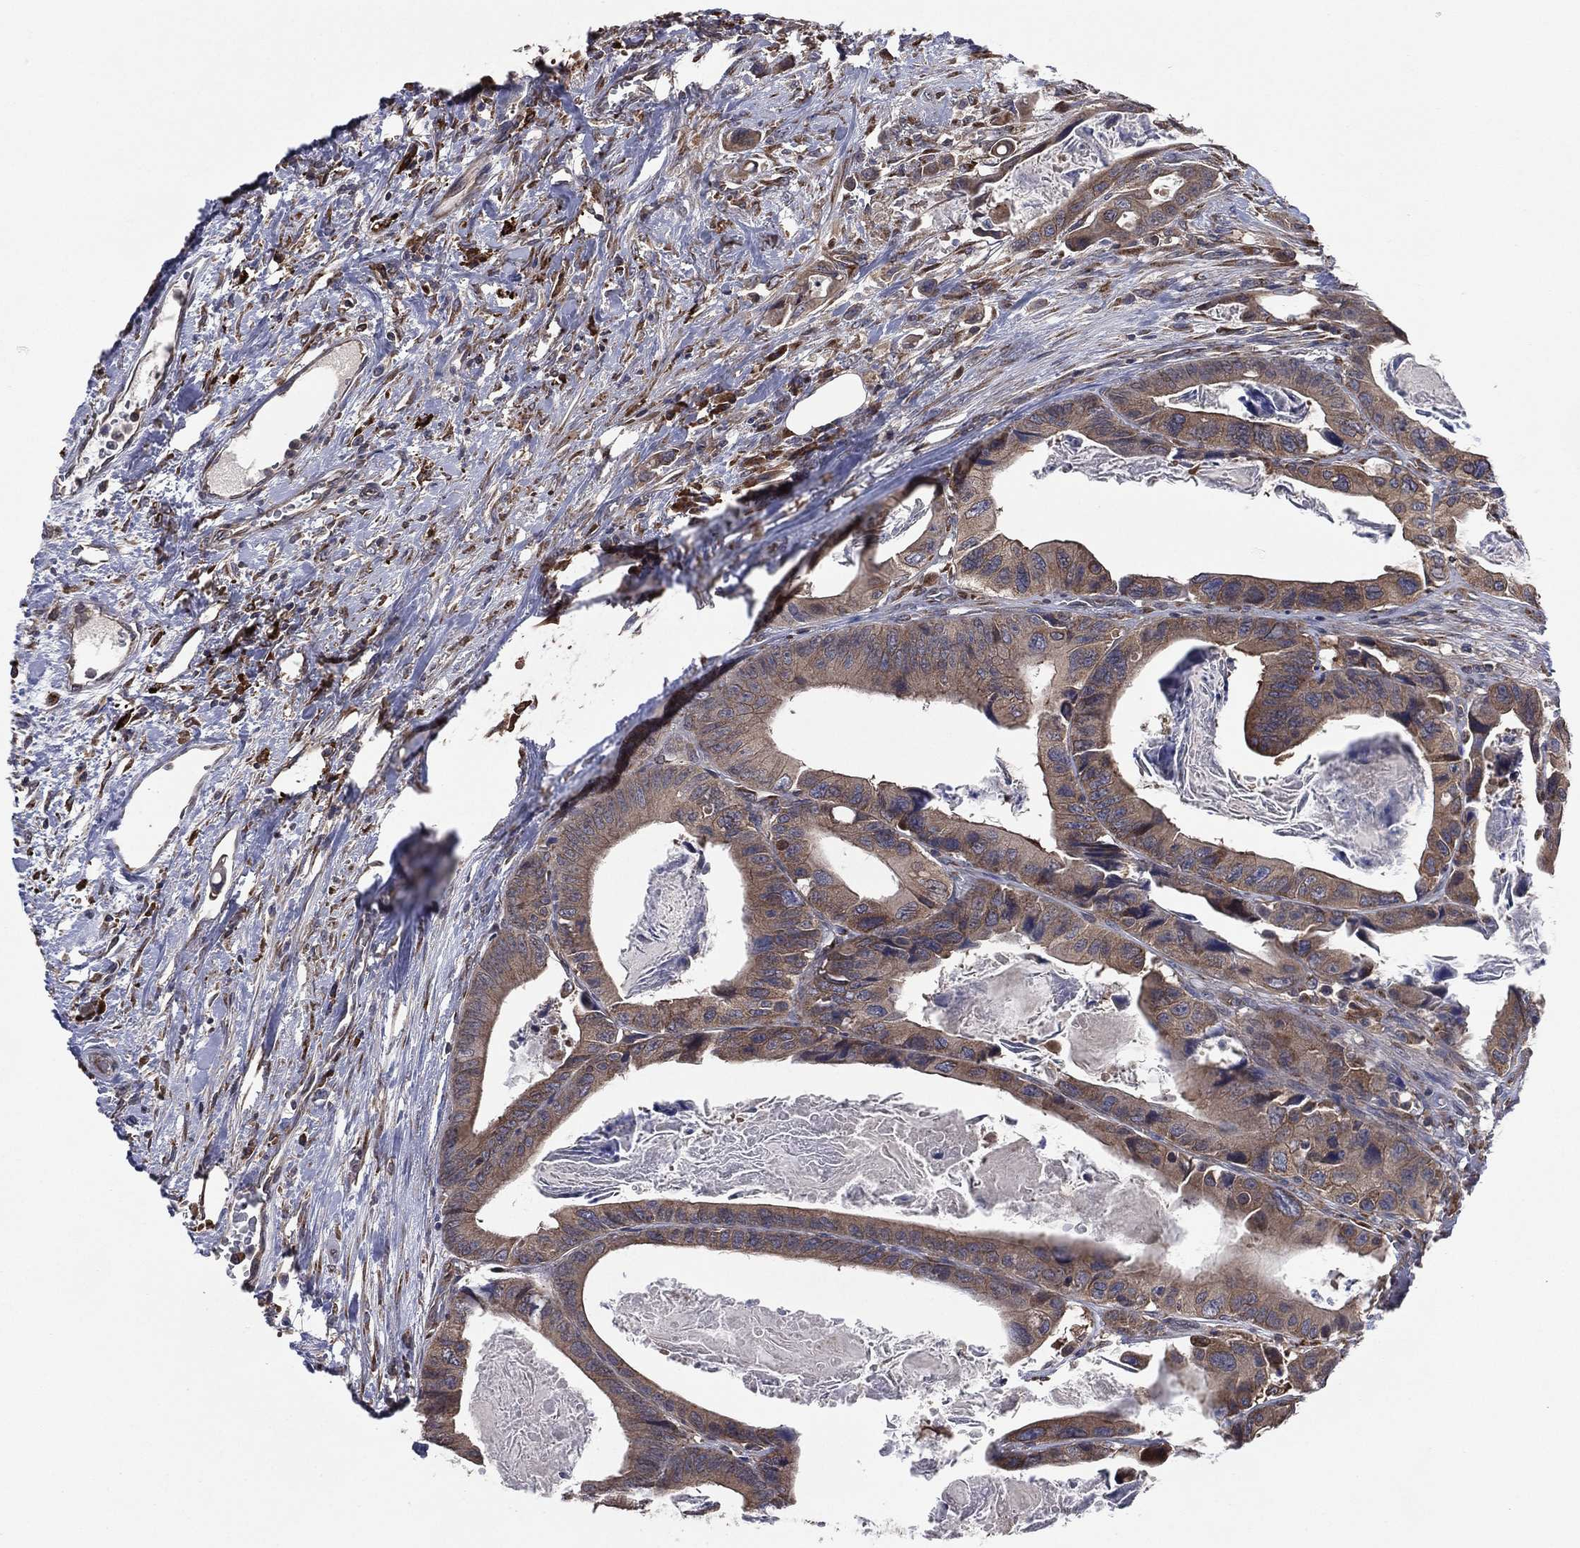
{"staining": {"intensity": "moderate", "quantity": "25%-75%", "location": "cytoplasmic/membranous"}, "tissue": "colorectal cancer", "cell_type": "Tumor cells", "image_type": "cancer", "snomed": [{"axis": "morphology", "description": "Adenocarcinoma, NOS"}, {"axis": "topography", "description": "Rectum"}], "caption": "Immunohistochemistry image of neoplastic tissue: adenocarcinoma (colorectal) stained using immunohistochemistry (IHC) displays medium levels of moderate protein expression localized specifically in the cytoplasmic/membranous of tumor cells, appearing as a cytoplasmic/membranous brown color.", "gene": "C2orf76", "patient": {"sex": "male", "age": 64}}